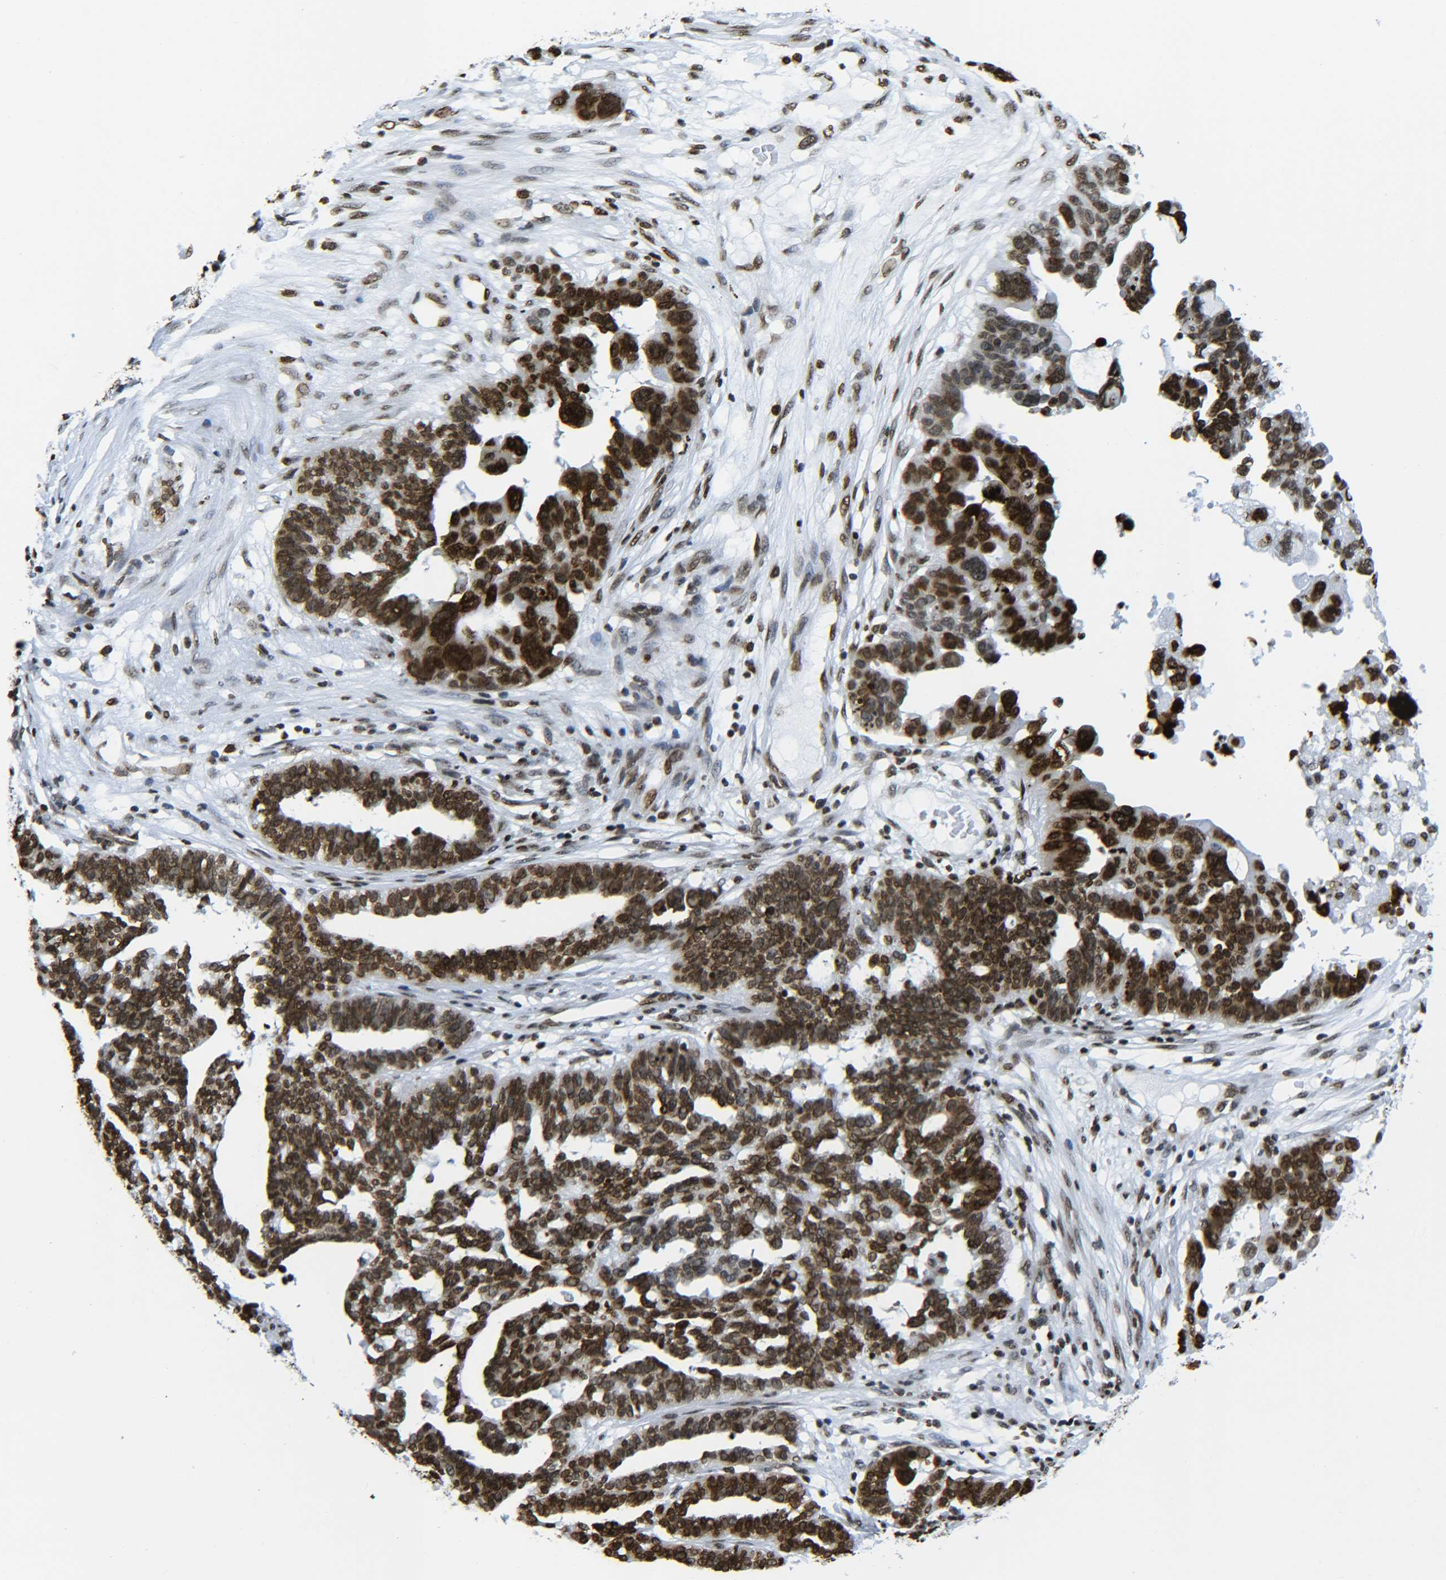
{"staining": {"intensity": "strong", "quantity": ">75%", "location": "nuclear"}, "tissue": "ovarian cancer", "cell_type": "Tumor cells", "image_type": "cancer", "snomed": [{"axis": "morphology", "description": "Cystadenocarcinoma, serous, NOS"}, {"axis": "topography", "description": "Ovary"}], "caption": "The image displays staining of serous cystadenocarcinoma (ovarian), revealing strong nuclear protein expression (brown color) within tumor cells.", "gene": "H2AX", "patient": {"sex": "female", "age": 59}}